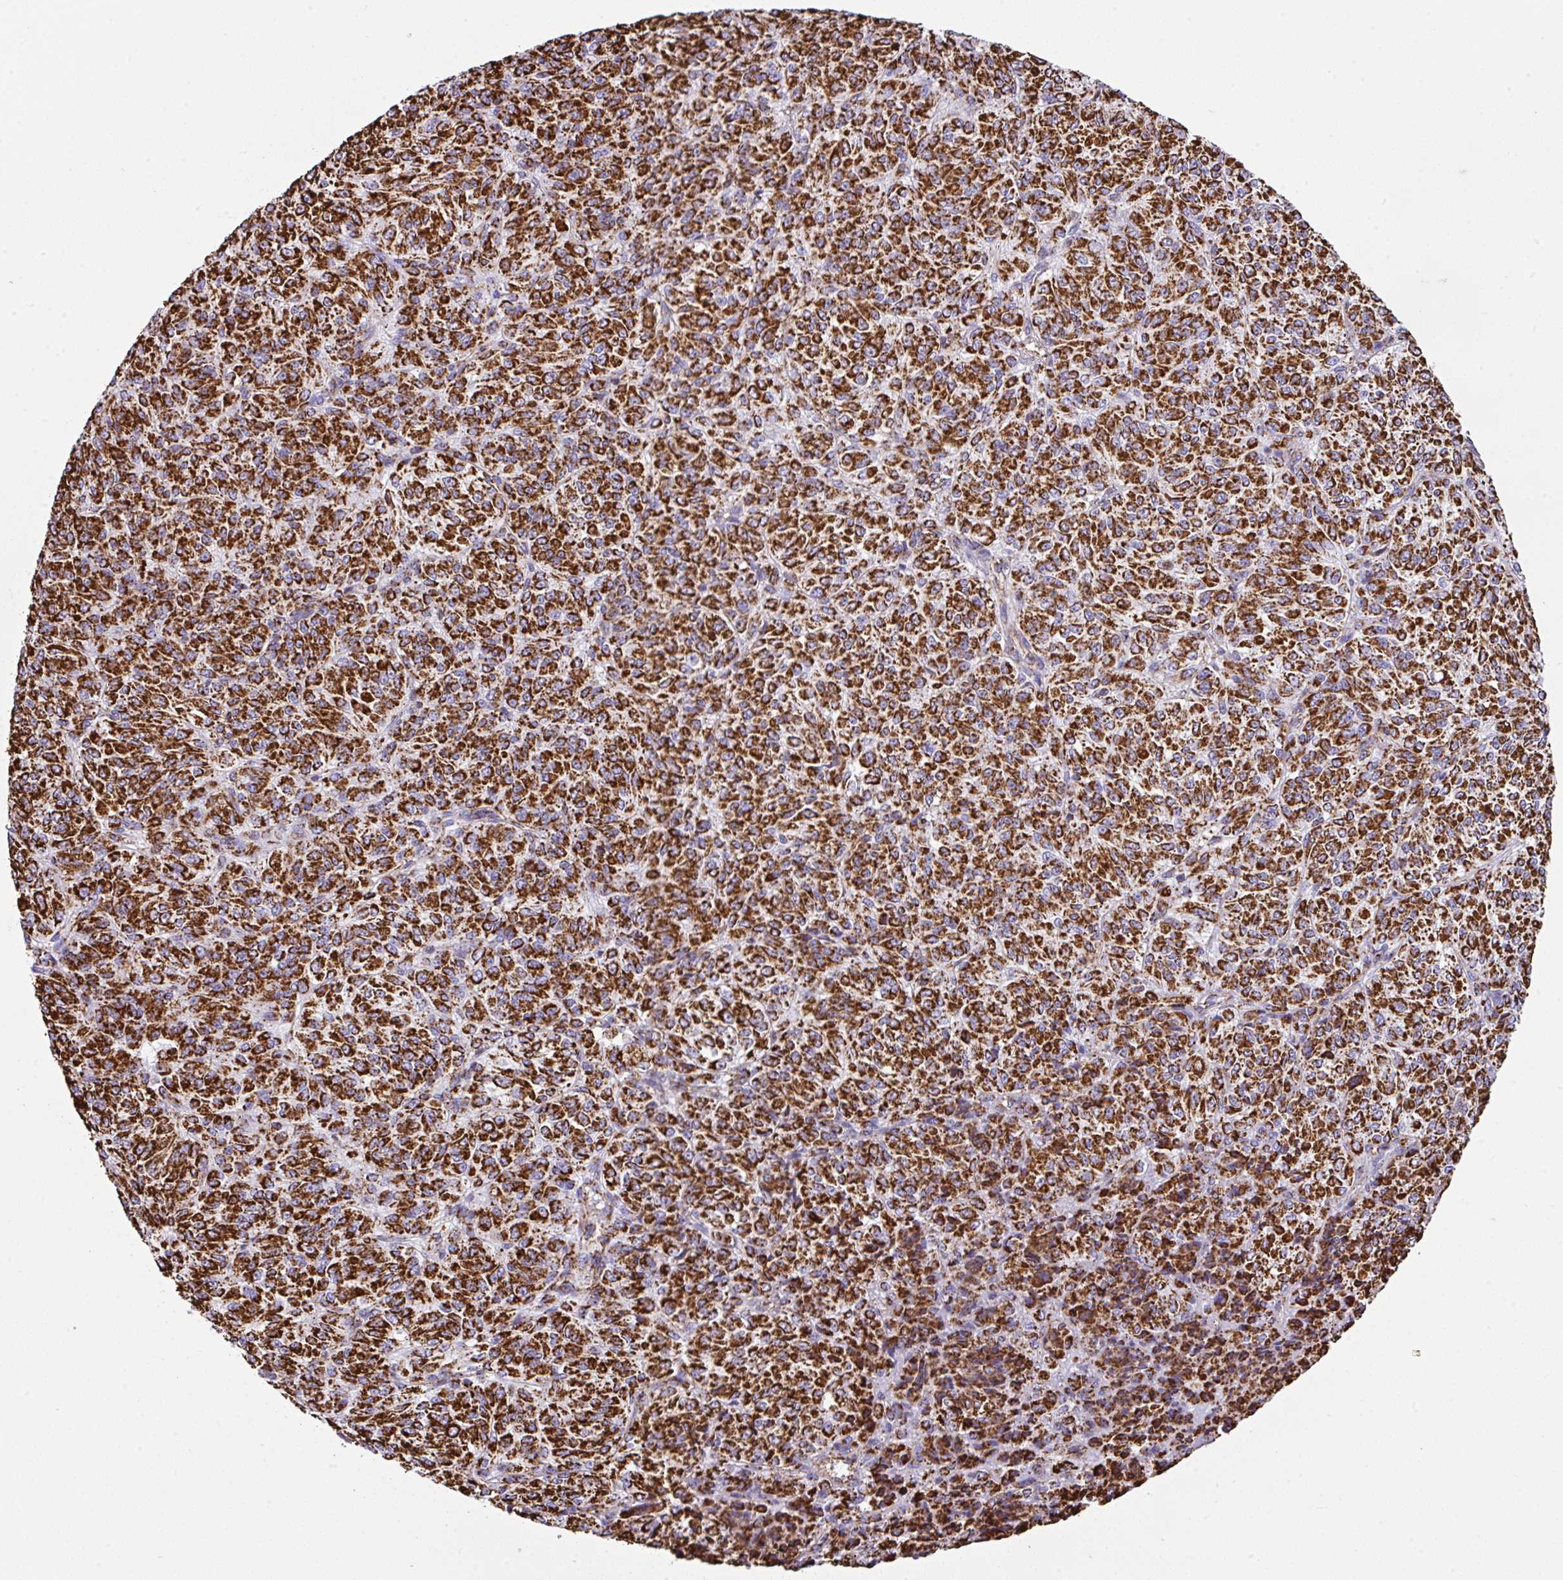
{"staining": {"intensity": "strong", "quantity": ">75%", "location": "cytoplasmic/membranous"}, "tissue": "melanoma", "cell_type": "Tumor cells", "image_type": "cancer", "snomed": [{"axis": "morphology", "description": "Malignant melanoma, Metastatic site"}, {"axis": "topography", "description": "Brain"}], "caption": "Protein expression analysis of human malignant melanoma (metastatic site) reveals strong cytoplasmic/membranous positivity in approximately >75% of tumor cells.", "gene": "ANKRD33B", "patient": {"sex": "female", "age": 56}}